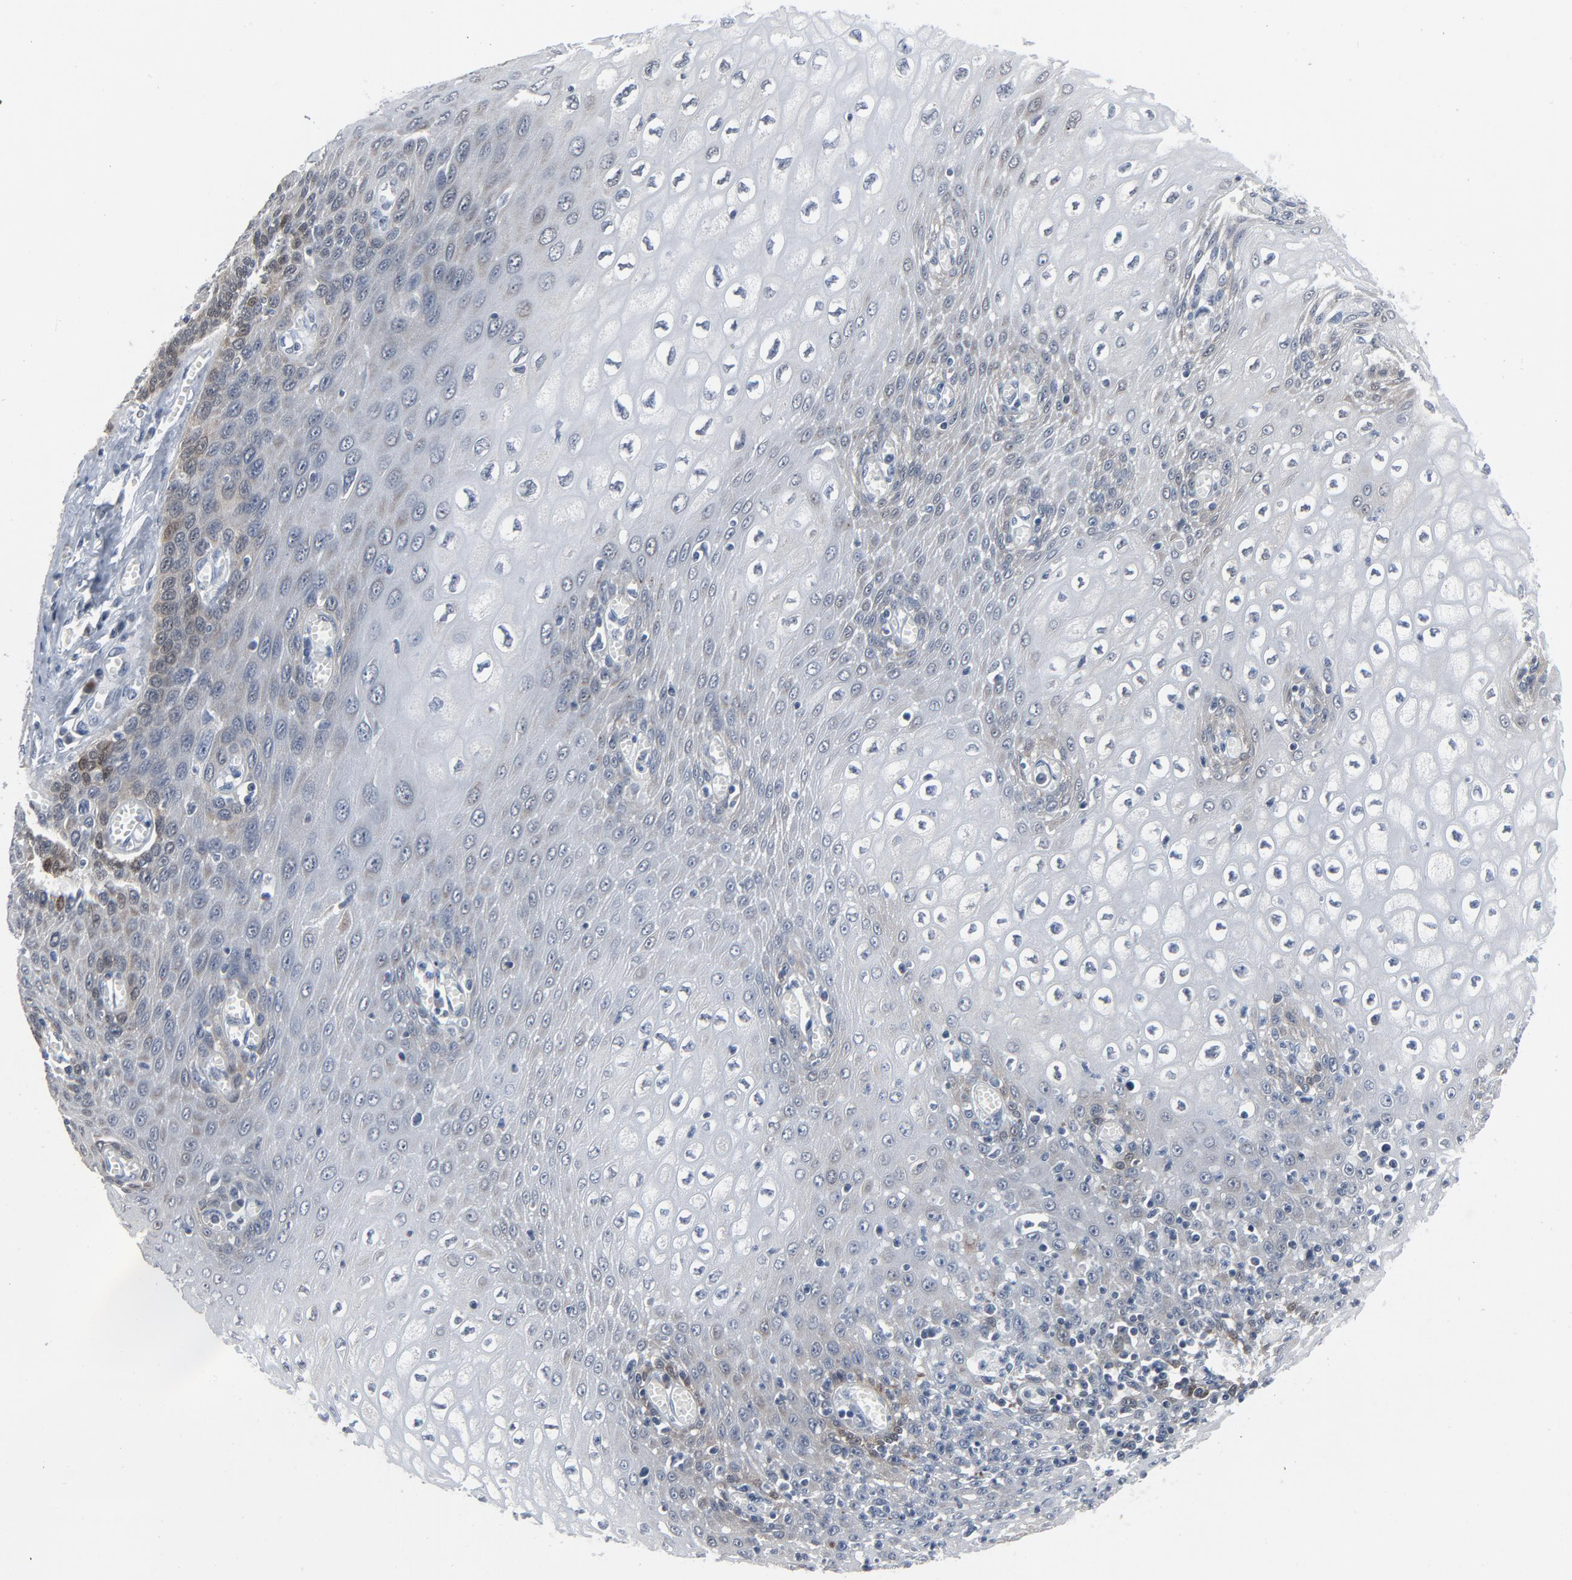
{"staining": {"intensity": "negative", "quantity": "none", "location": "none"}, "tissue": "esophagus", "cell_type": "Squamous epithelial cells", "image_type": "normal", "snomed": [{"axis": "morphology", "description": "Normal tissue, NOS"}, {"axis": "topography", "description": "Esophagus"}], "caption": "IHC histopathology image of unremarkable esophagus stained for a protein (brown), which reveals no positivity in squamous epithelial cells.", "gene": "GPX2", "patient": {"sex": "male", "age": 65}}